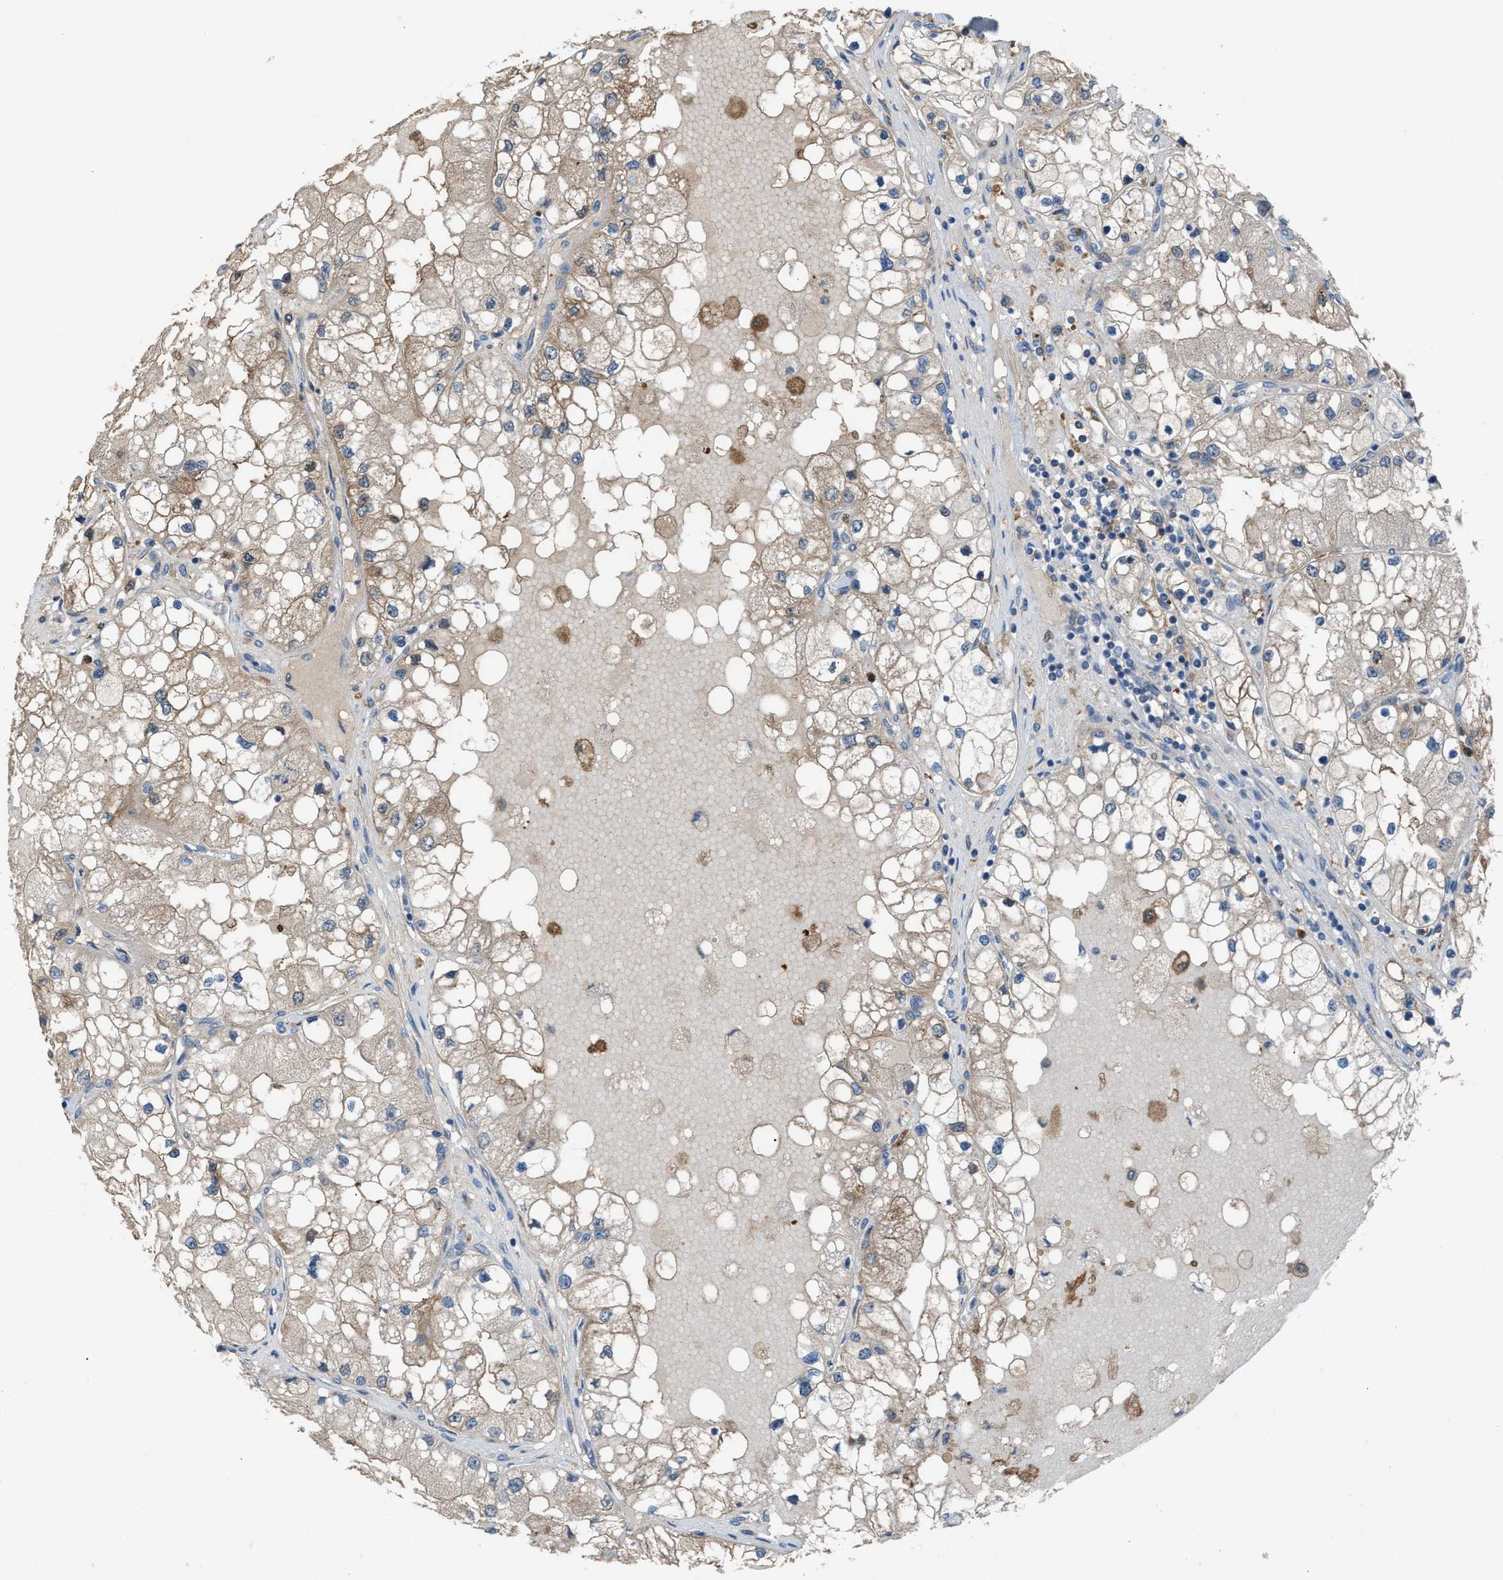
{"staining": {"intensity": "weak", "quantity": "25%-75%", "location": "cytoplasmic/membranous"}, "tissue": "renal cancer", "cell_type": "Tumor cells", "image_type": "cancer", "snomed": [{"axis": "morphology", "description": "Adenocarcinoma, NOS"}, {"axis": "topography", "description": "Kidney"}], "caption": "About 25%-75% of tumor cells in renal cancer (adenocarcinoma) demonstrate weak cytoplasmic/membranous protein staining as visualized by brown immunohistochemical staining.", "gene": "NQO2", "patient": {"sex": "male", "age": 68}}